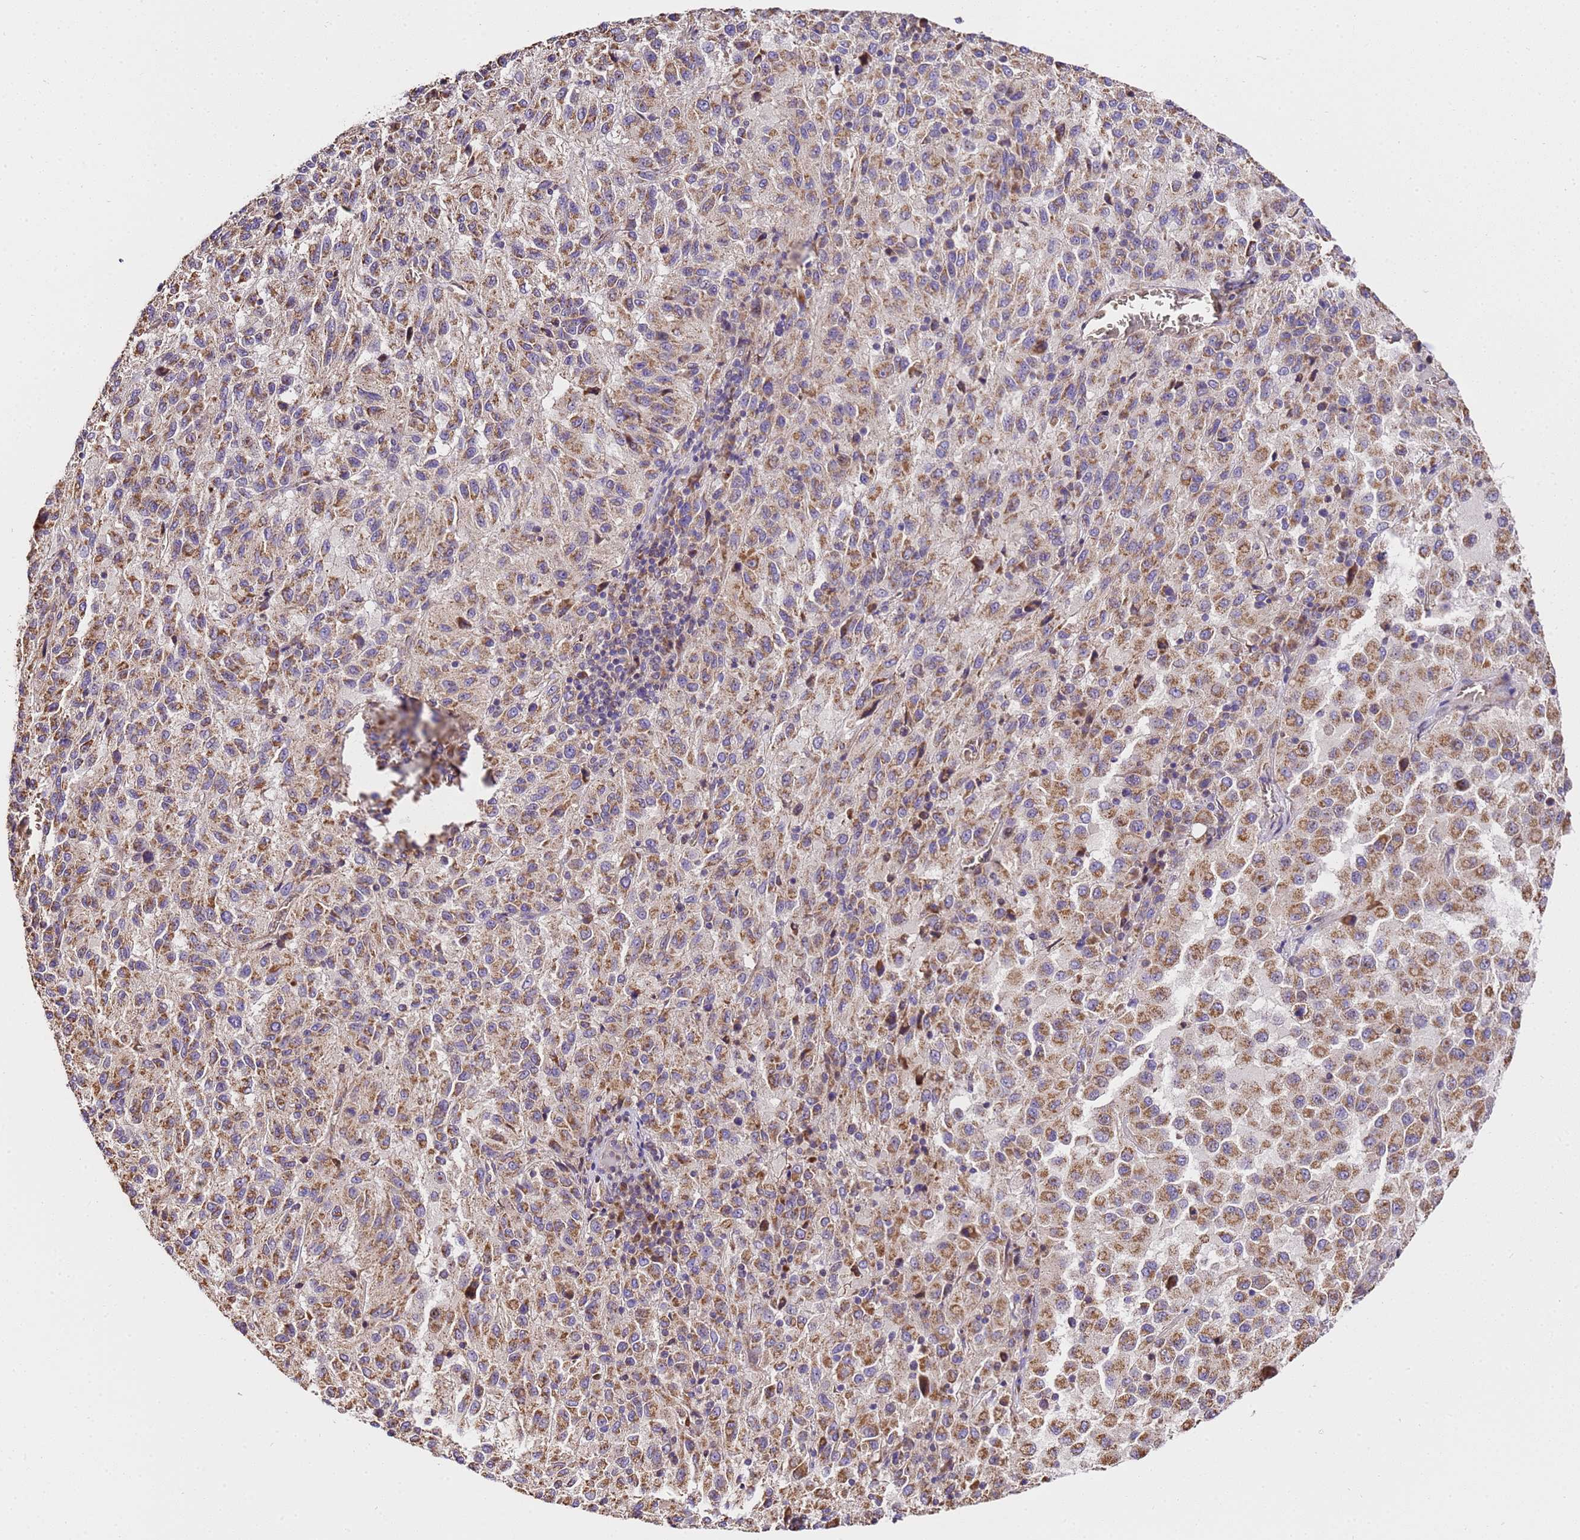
{"staining": {"intensity": "moderate", "quantity": ">75%", "location": "cytoplasmic/membranous"}, "tissue": "melanoma", "cell_type": "Tumor cells", "image_type": "cancer", "snomed": [{"axis": "morphology", "description": "Malignant melanoma, Metastatic site"}, {"axis": "topography", "description": "Lung"}], "caption": "The micrograph displays immunohistochemical staining of malignant melanoma (metastatic site). There is moderate cytoplasmic/membranous staining is appreciated in approximately >75% of tumor cells. The staining was performed using DAB to visualize the protein expression in brown, while the nuclei were stained in blue with hematoxylin (Magnification: 20x).", "gene": "LRRIQ1", "patient": {"sex": "male", "age": 64}}